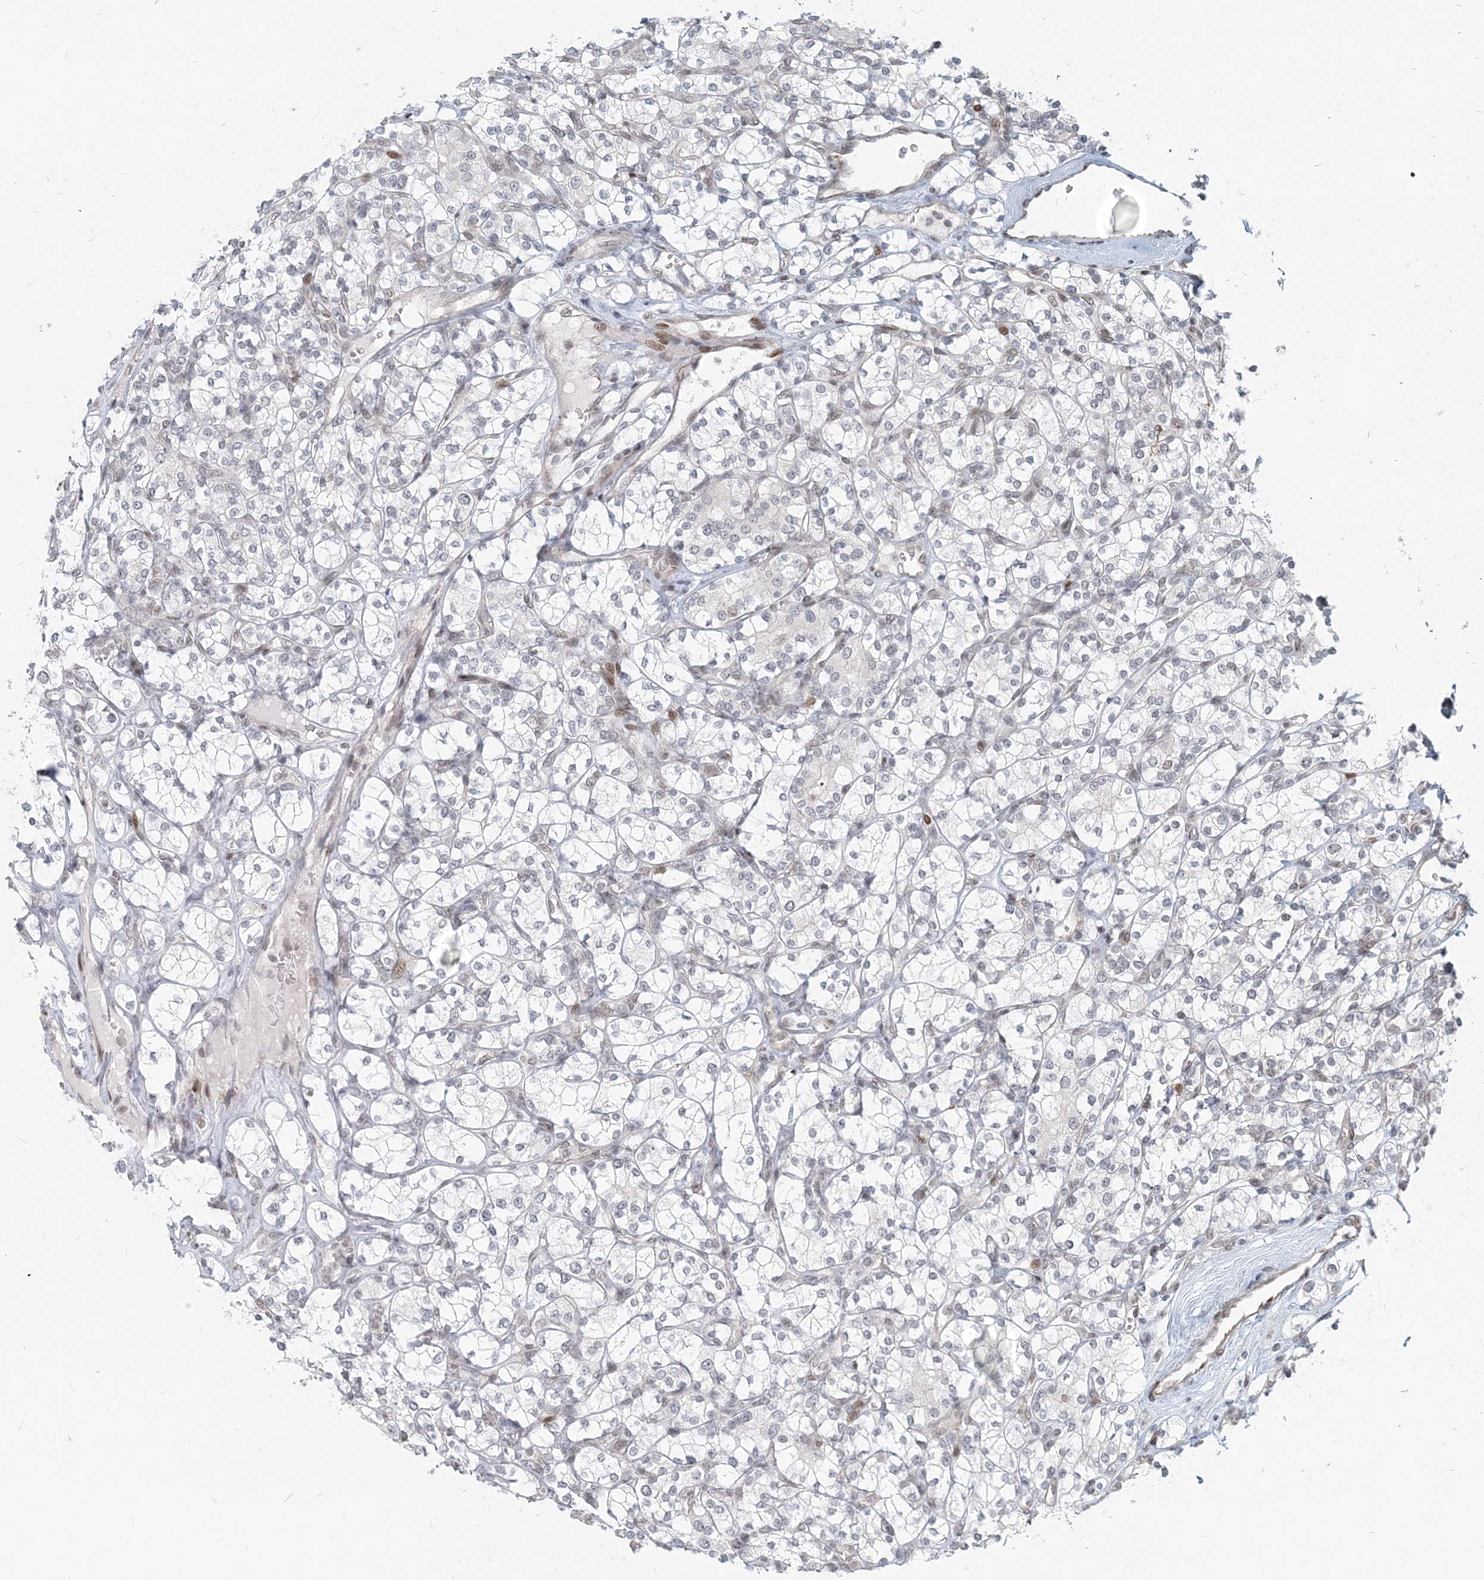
{"staining": {"intensity": "weak", "quantity": "<25%", "location": "nuclear"}, "tissue": "renal cancer", "cell_type": "Tumor cells", "image_type": "cancer", "snomed": [{"axis": "morphology", "description": "Adenocarcinoma, NOS"}, {"axis": "topography", "description": "Kidney"}], "caption": "Immunohistochemistry (IHC) image of neoplastic tissue: renal adenocarcinoma stained with DAB (3,3'-diaminobenzidine) shows no significant protein expression in tumor cells.", "gene": "BAZ1B", "patient": {"sex": "male", "age": 77}}